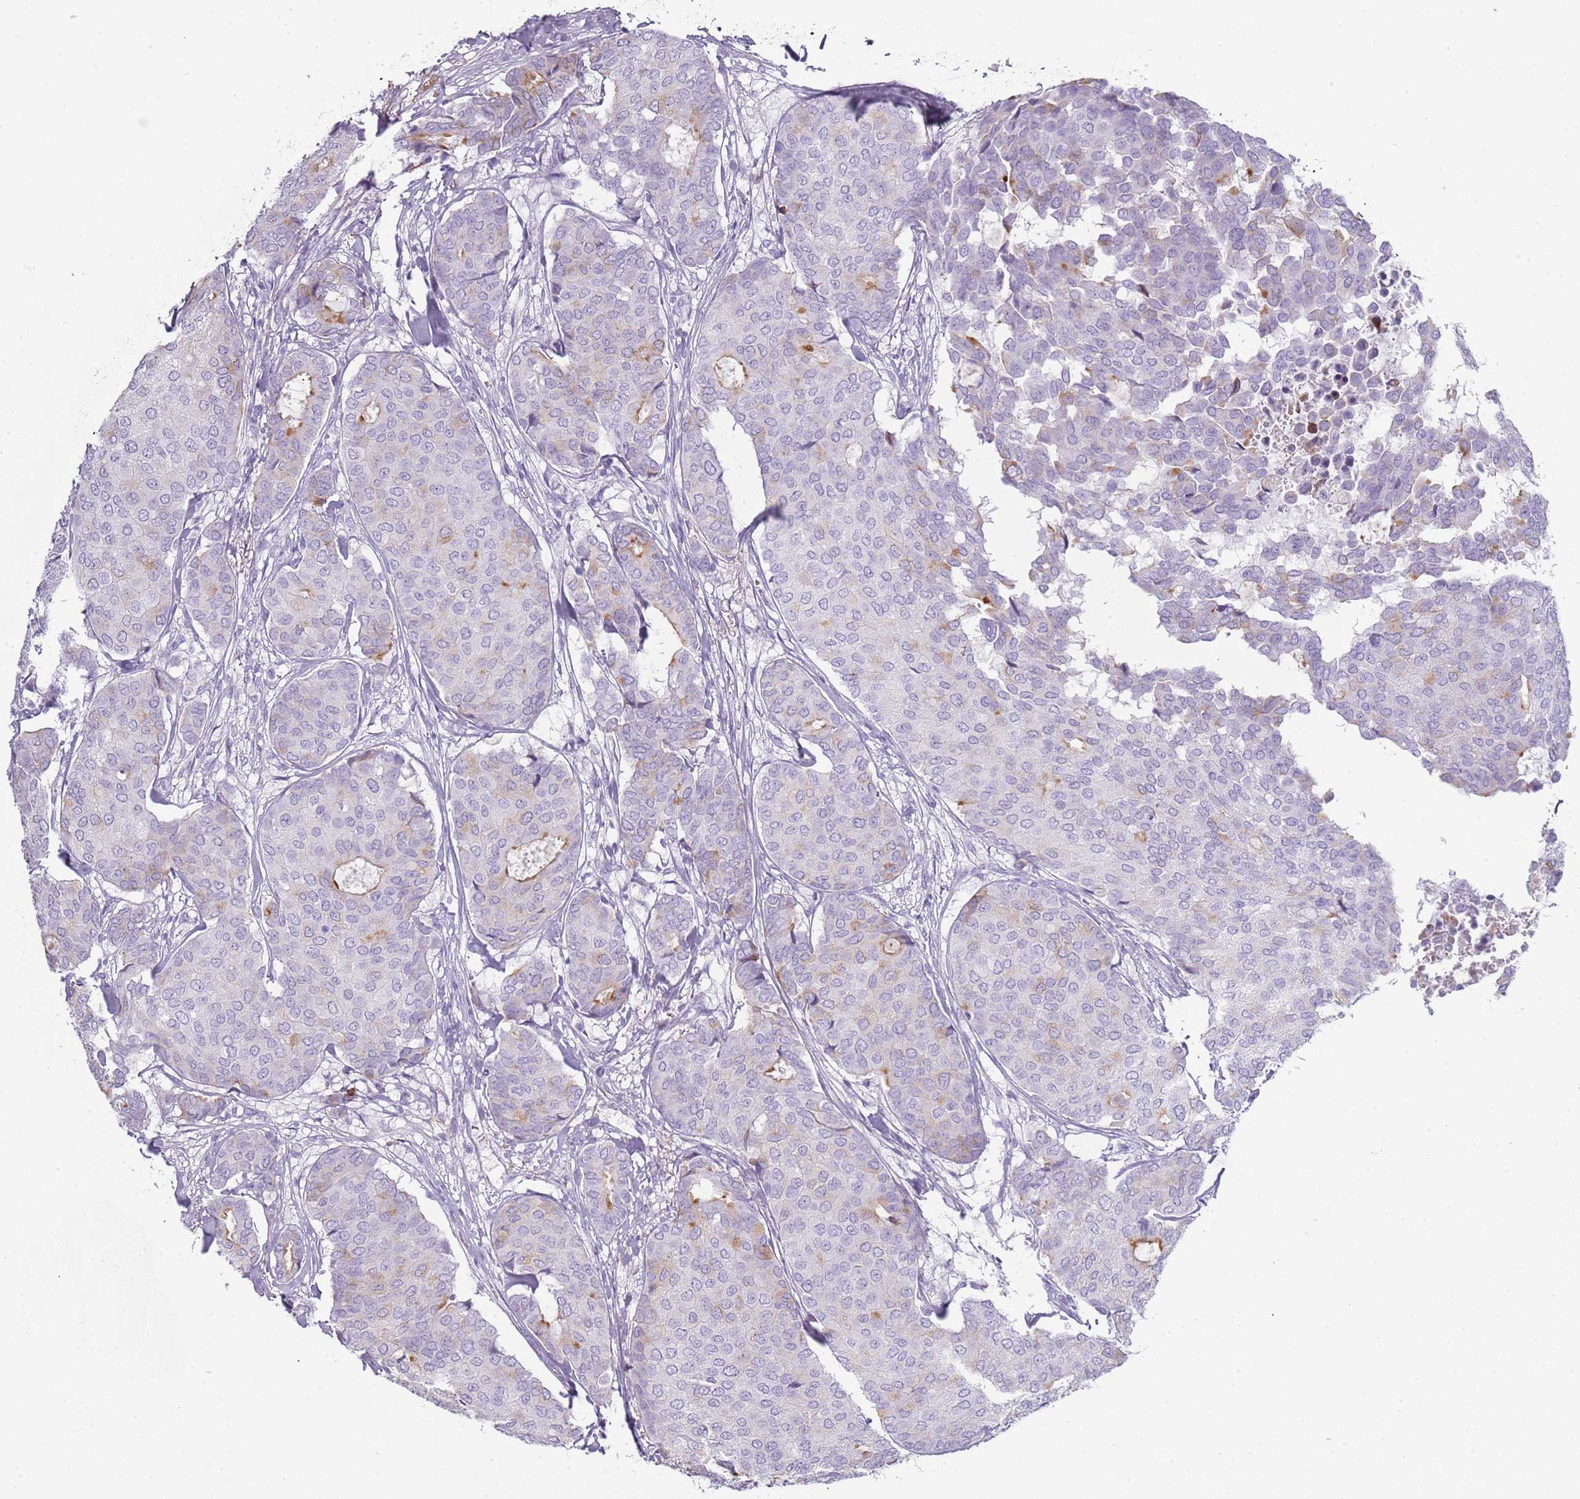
{"staining": {"intensity": "negative", "quantity": "none", "location": "none"}, "tissue": "breast cancer", "cell_type": "Tumor cells", "image_type": "cancer", "snomed": [{"axis": "morphology", "description": "Duct carcinoma"}, {"axis": "topography", "description": "Breast"}], "caption": "The photomicrograph demonstrates no significant expression in tumor cells of breast cancer.", "gene": "COLEC12", "patient": {"sex": "female", "age": 75}}